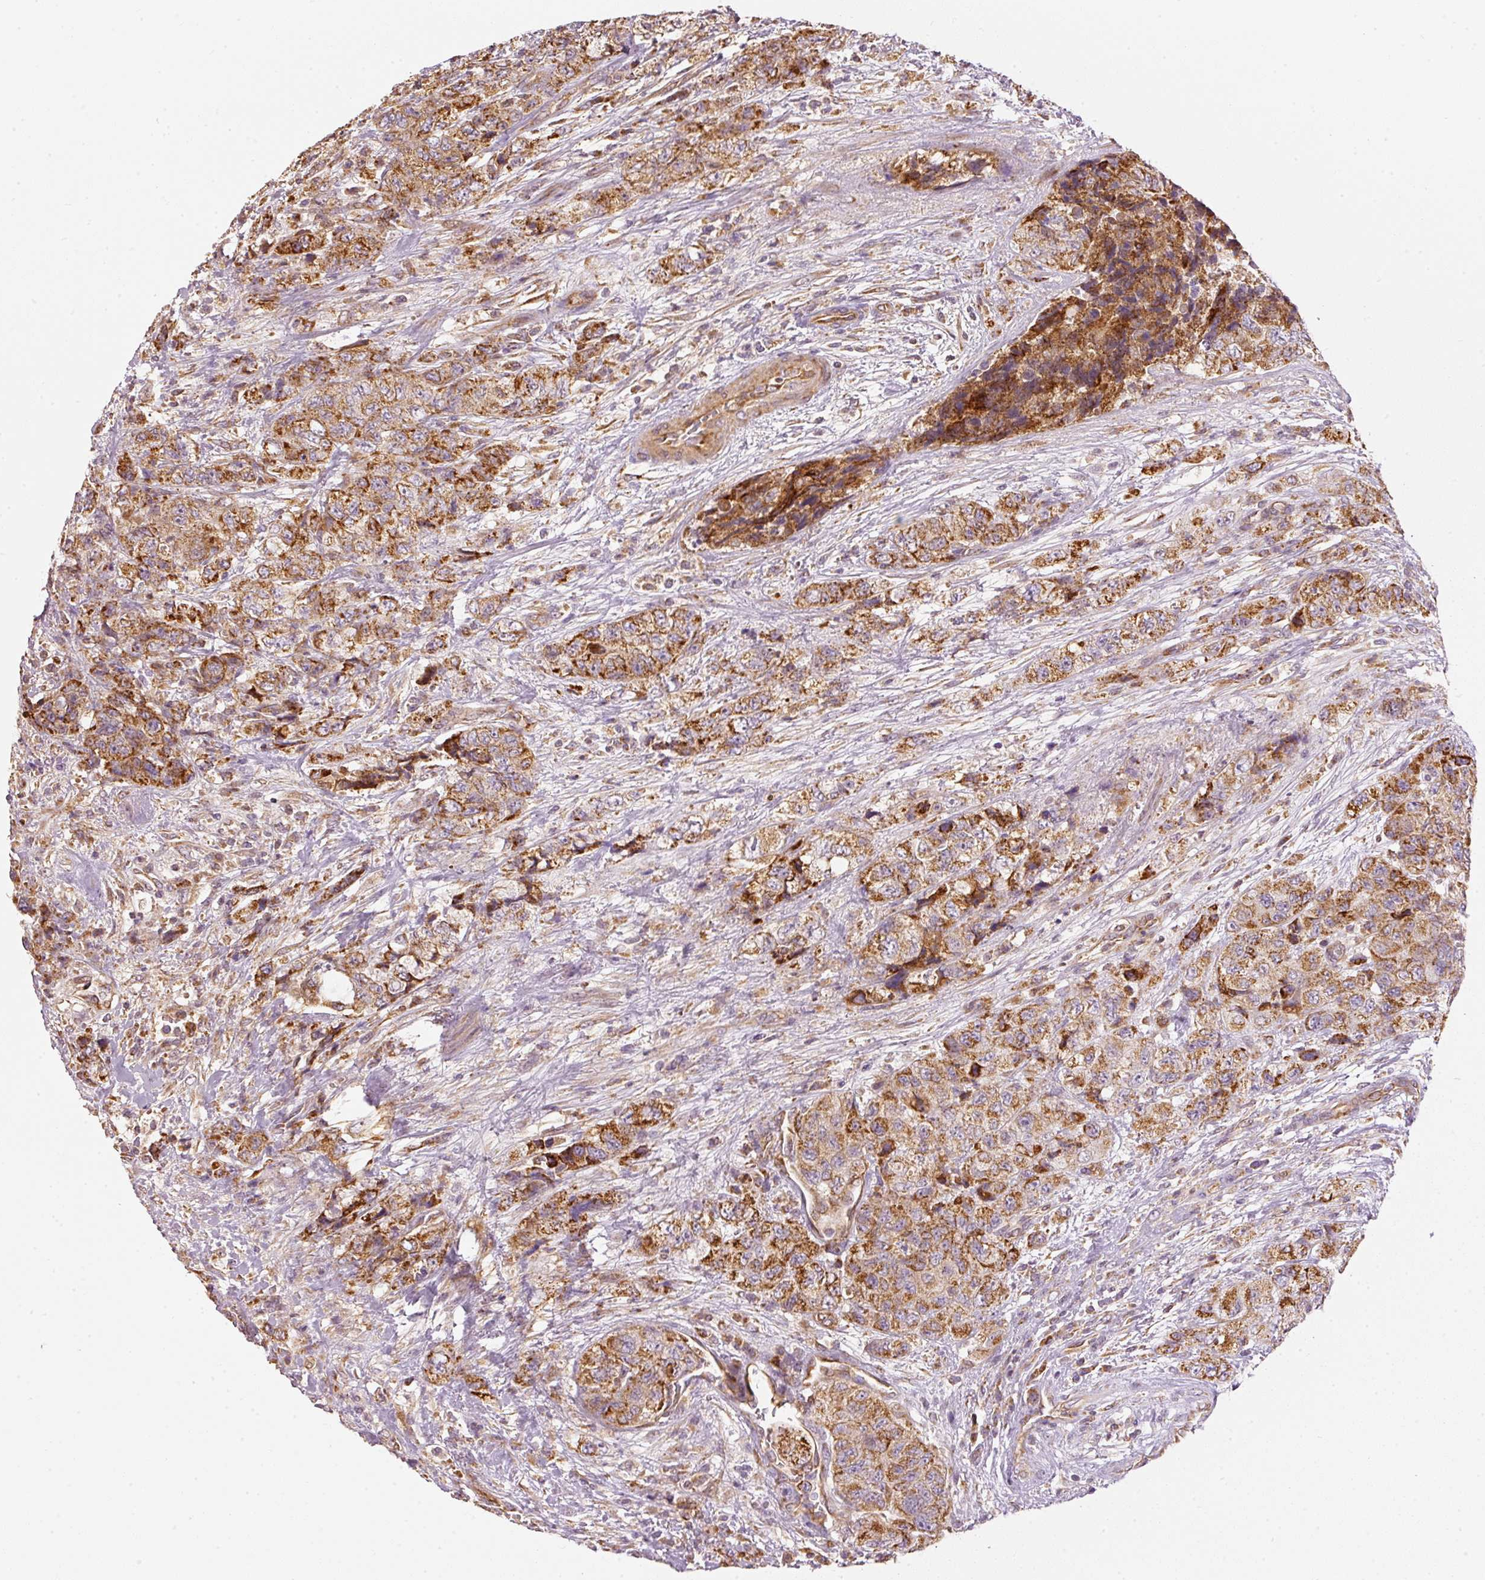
{"staining": {"intensity": "strong", "quantity": ">75%", "location": "cytoplasmic/membranous"}, "tissue": "urothelial cancer", "cell_type": "Tumor cells", "image_type": "cancer", "snomed": [{"axis": "morphology", "description": "Urothelial carcinoma, High grade"}, {"axis": "topography", "description": "Urinary bladder"}], "caption": "Brown immunohistochemical staining in human urothelial cancer demonstrates strong cytoplasmic/membranous positivity in approximately >75% of tumor cells. The protein is stained brown, and the nuclei are stained in blue (DAB (3,3'-diaminobenzidine) IHC with brightfield microscopy, high magnification).", "gene": "MTHFD1L", "patient": {"sex": "female", "age": 78}}